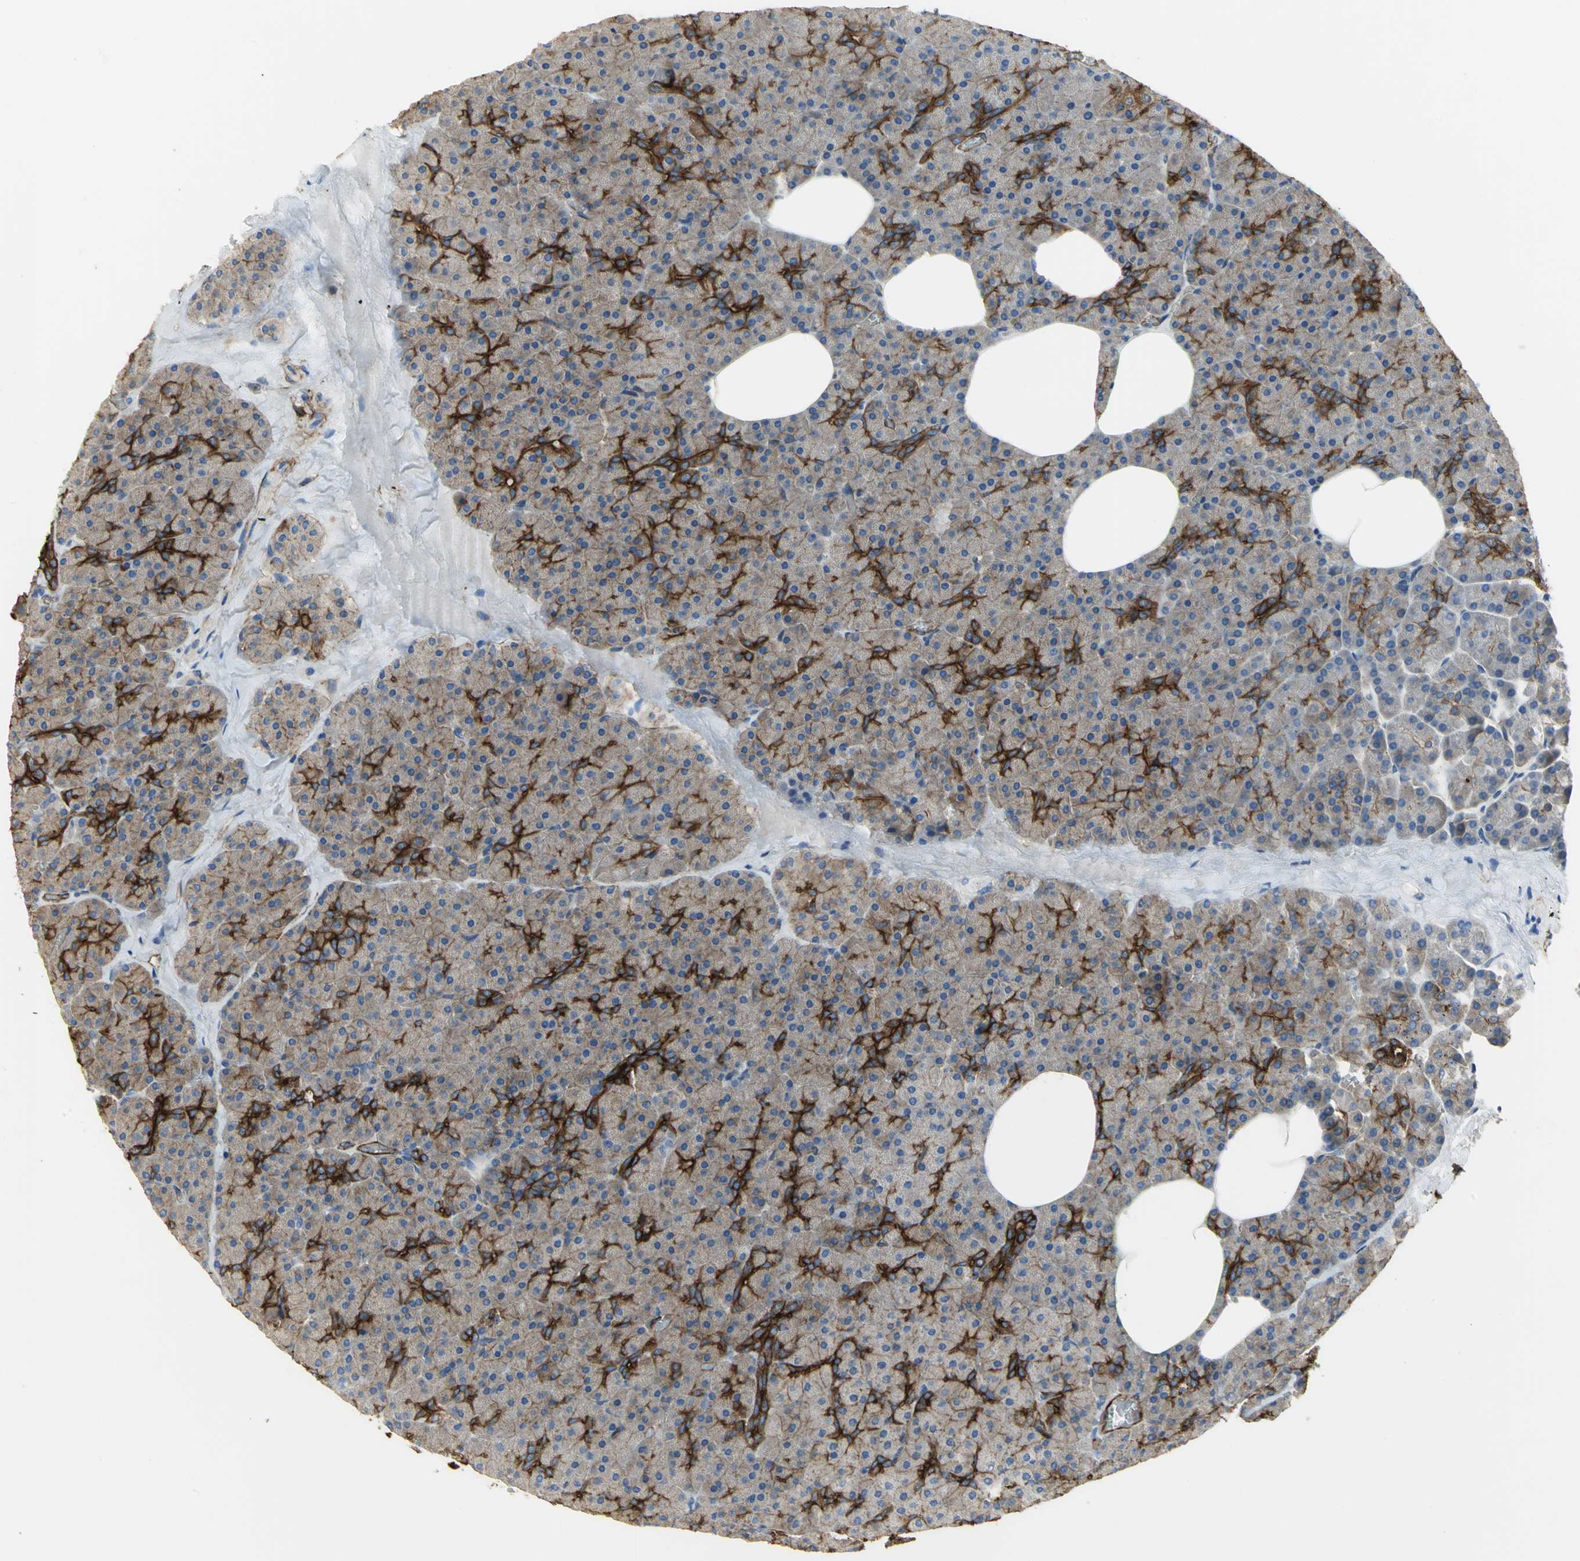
{"staining": {"intensity": "weak", "quantity": ">75%", "location": "cytoplasmic/membranous"}, "tissue": "pancreas", "cell_type": "Exocrine glandular cells", "image_type": "normal", "snomed": [{"axis": "morphology", "description": "Normal tissue, NOS"}, {"axis": "topography", "description": "Pancreas"}], "caption": "Weak cytoplasmic/membranous protein positivity is seen in approximately >75% of exocrine glandular cells in pancreas. Using DAB (brown) and hematoxylin (blue) stains, captured at high magnification using brightfield microscopy.", "gene": "FLNB", "patient": {"sex": "female", "age": 35}}